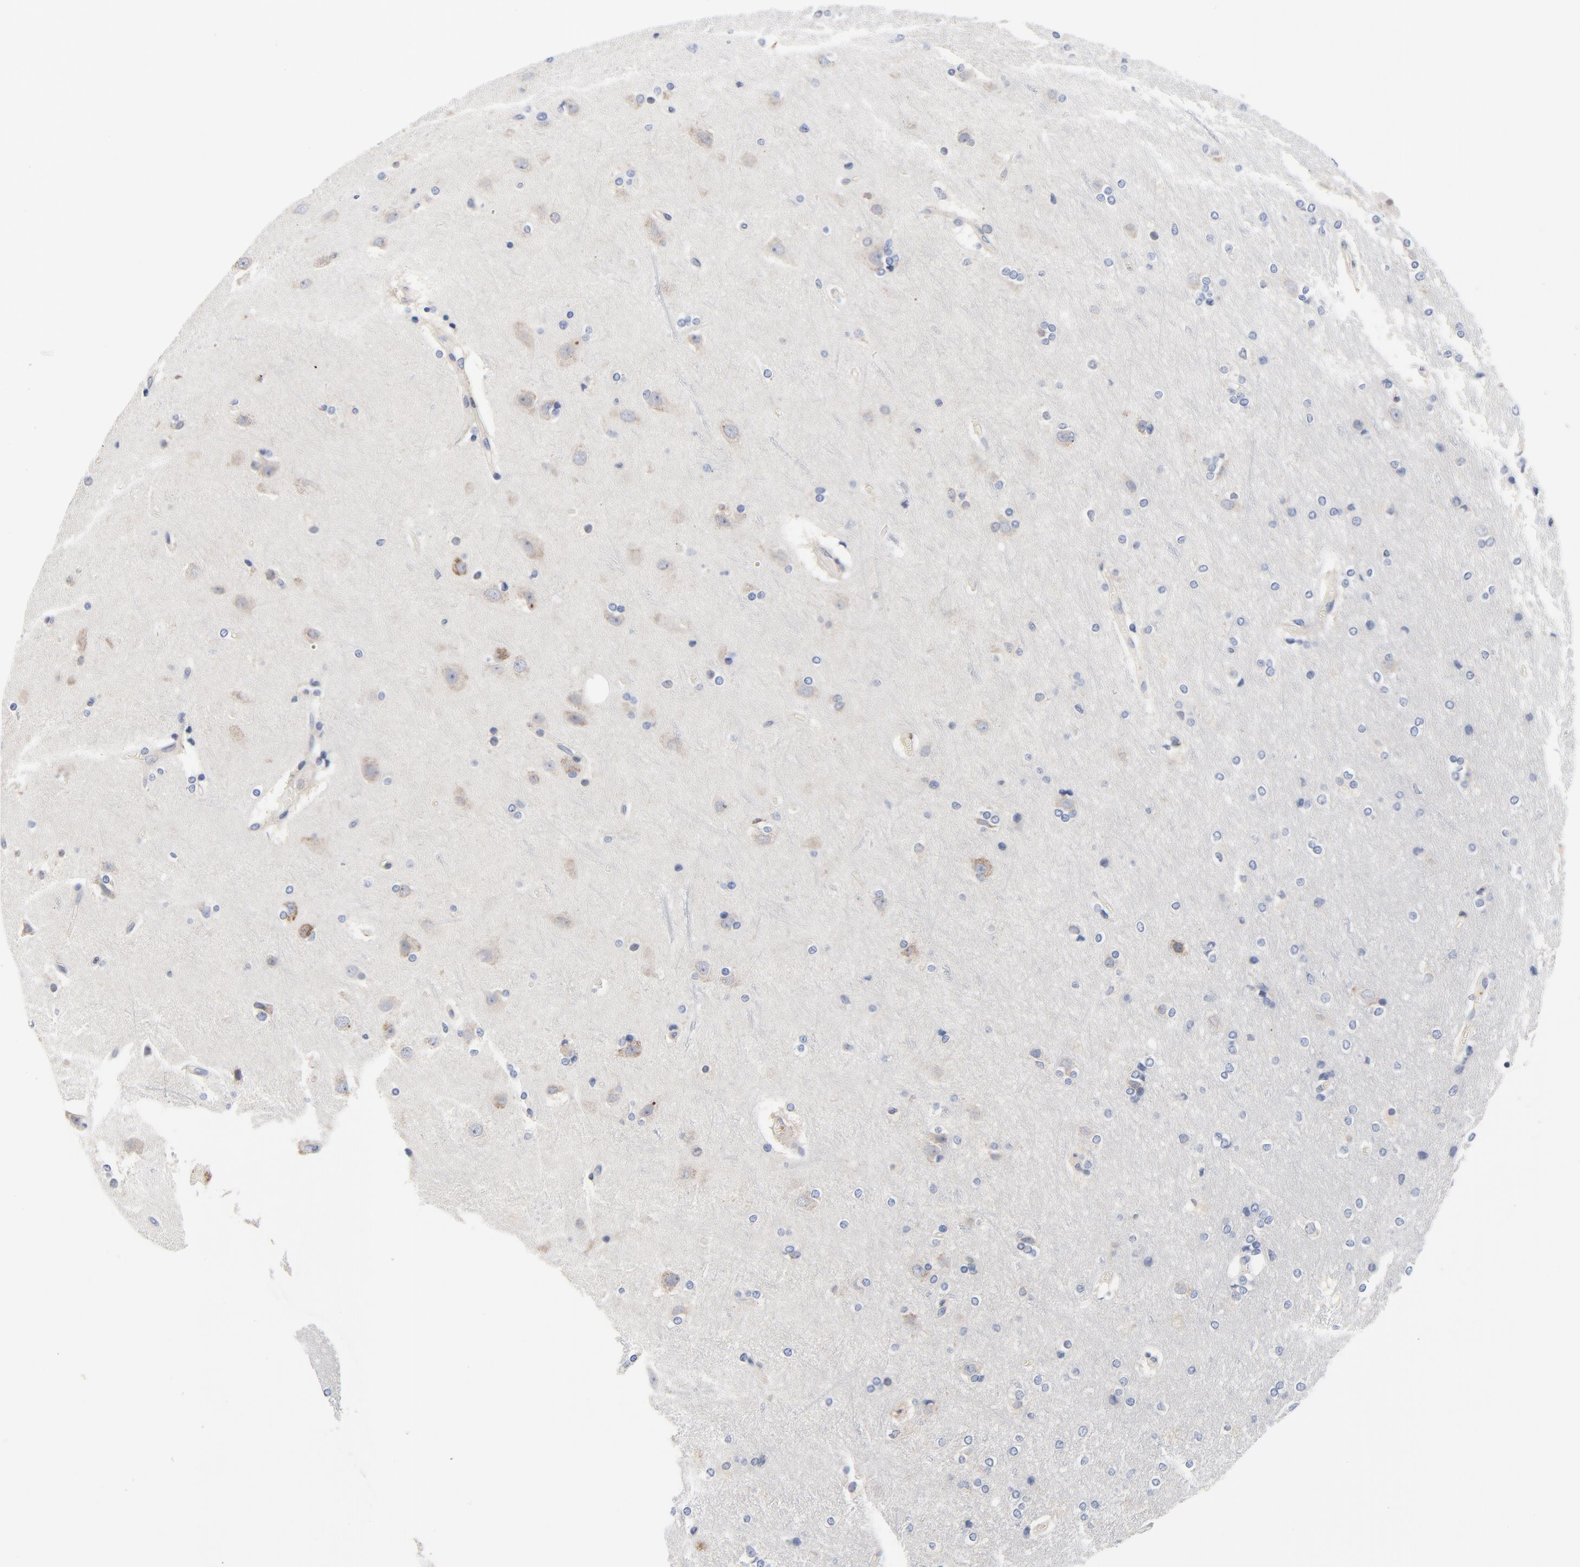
{"staining": {"intensity": "negative", "quantity": "none", "location": "none"}, "tissue": "cerebral cortex", "cell_type": "Endothelial cells", "image_type": "normal", "snomed": [{"axis": "morphology", "description": "Normal tissue, NOS"}, {"axis": "topography", "description": "Cerebral cortex"}], "caption": "Immunohistochemical staining of normal human cerebral cortex exhibits no significant staining in endothelial cells. The staining is performed using DAB (3,3'-diaminobenzidine) brown chromogen with nuclei counter-stained in using hematoxylin.", "gene": "VAV2", "patient": {"sex": "male", "age": 62}}